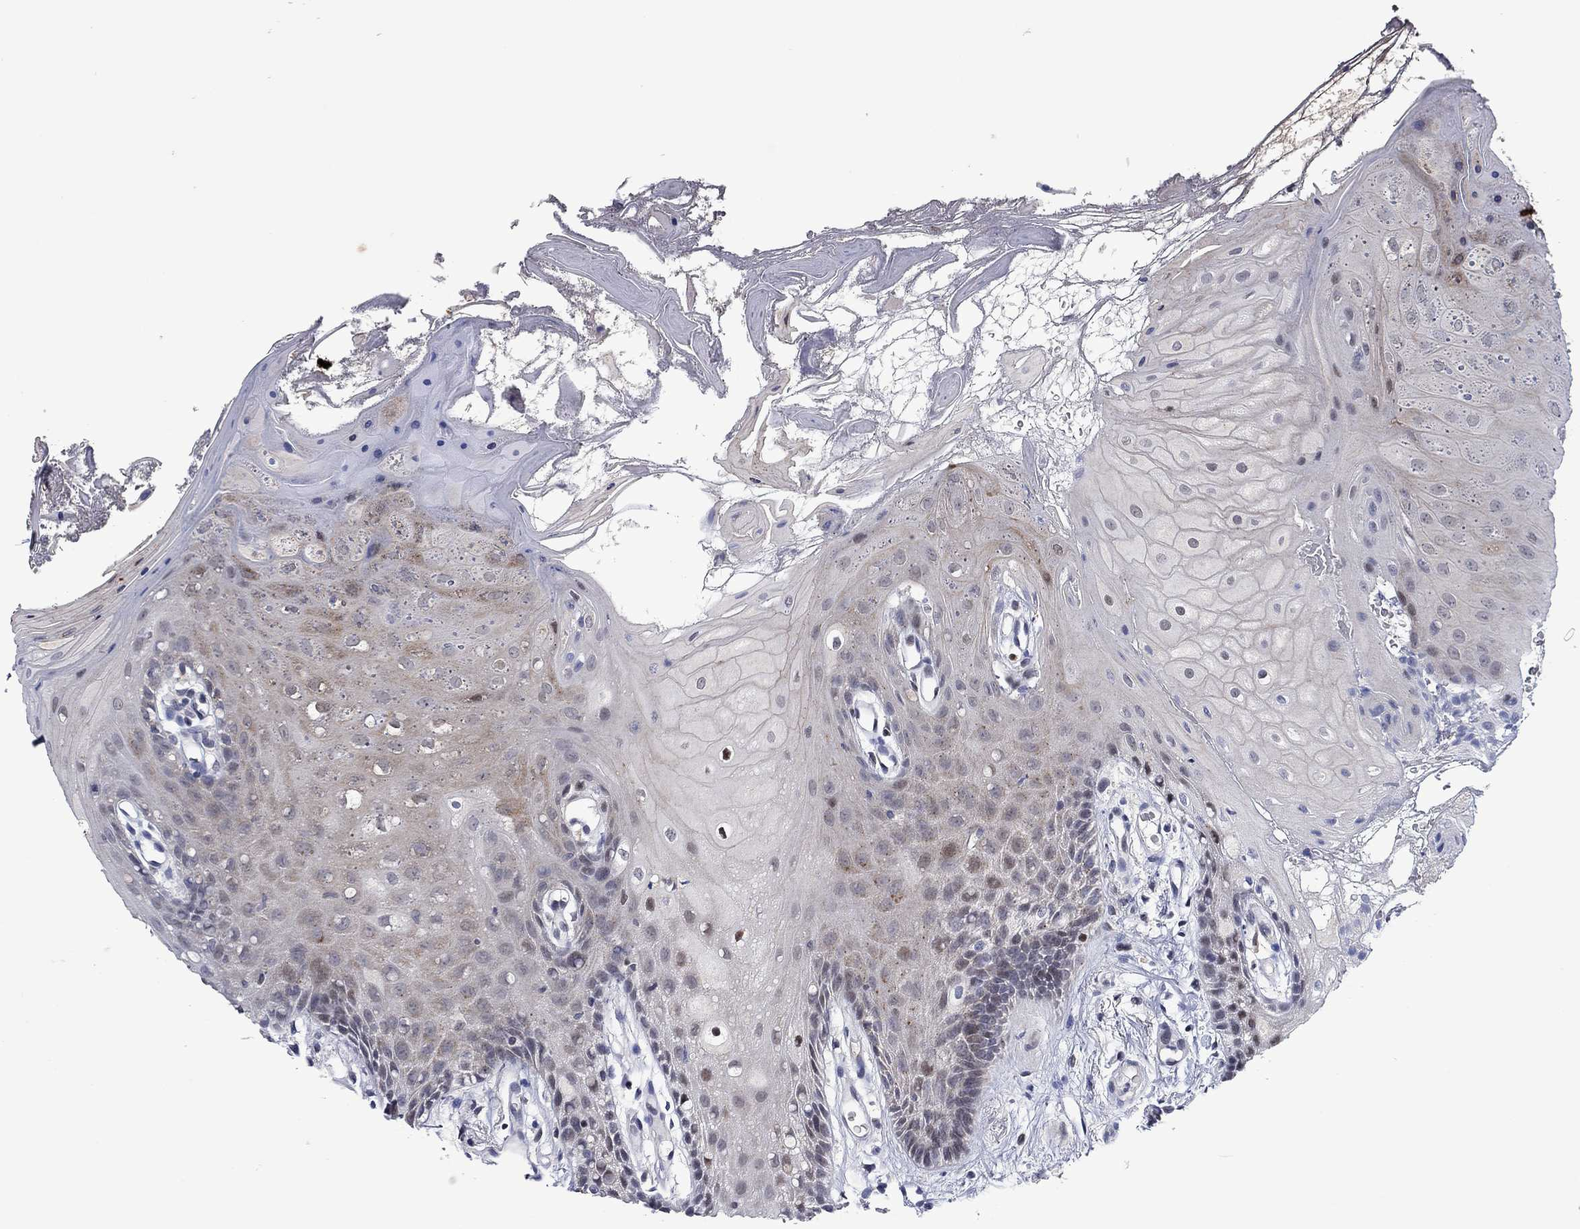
{"staining": {"intensity": "weak", "quantity": "<25%", "location": "cytoplasmic/membranous"}, "tissue": "oral mucosa", "cell_type": "Squamous epithelial cells", "image_type": "normal", "snomed": [{"axis": "morphology", "description": "Normal tissue, NOS"}, {"axis": "morphology", "description": "Squamous cell carcinoma, NOS"}, {"axis": "topography", "description": "Oral tissue"}, {"axis": "topography", "description": "Head-Neck"}], "caption": "Photomicrograph shows no significant protein staining in squamous epithelial cells of benign oral mucosa.", "gene": "PHKA1", "patient": {"sex": "male", "age": 69}}